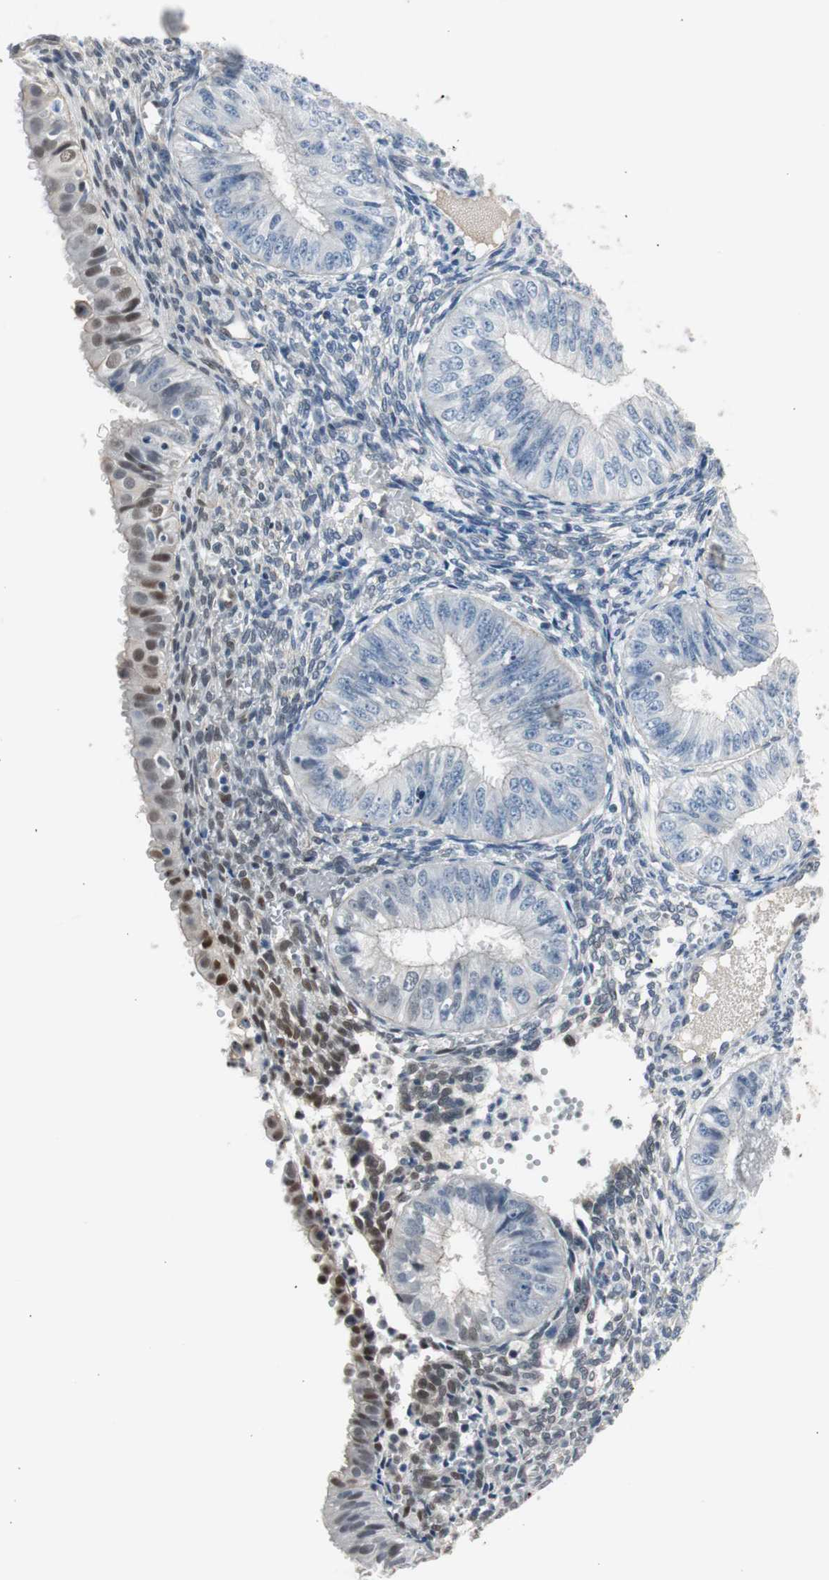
{"staining": {"intensity": "weak", "quantity": "<25%", "location": "nuclear"}, "tissue": "endometrial cancer", "cell_type": "Tumor cells", "image_type": "cancer", "snomed": [{"axis": "morphology", "description": "Normal tissue, NOS"}, {"axis": "morphology", "description": "Adenocarcinoma, NOS"}, {"axis": "topography", "description": "Endometrium"}], "caption": "Endometrial cancer was stained to show a protein in brown. There is no significant expression in tumor cells.", "gene": "PML", "patient": {"sex": "female", "age": 53}}